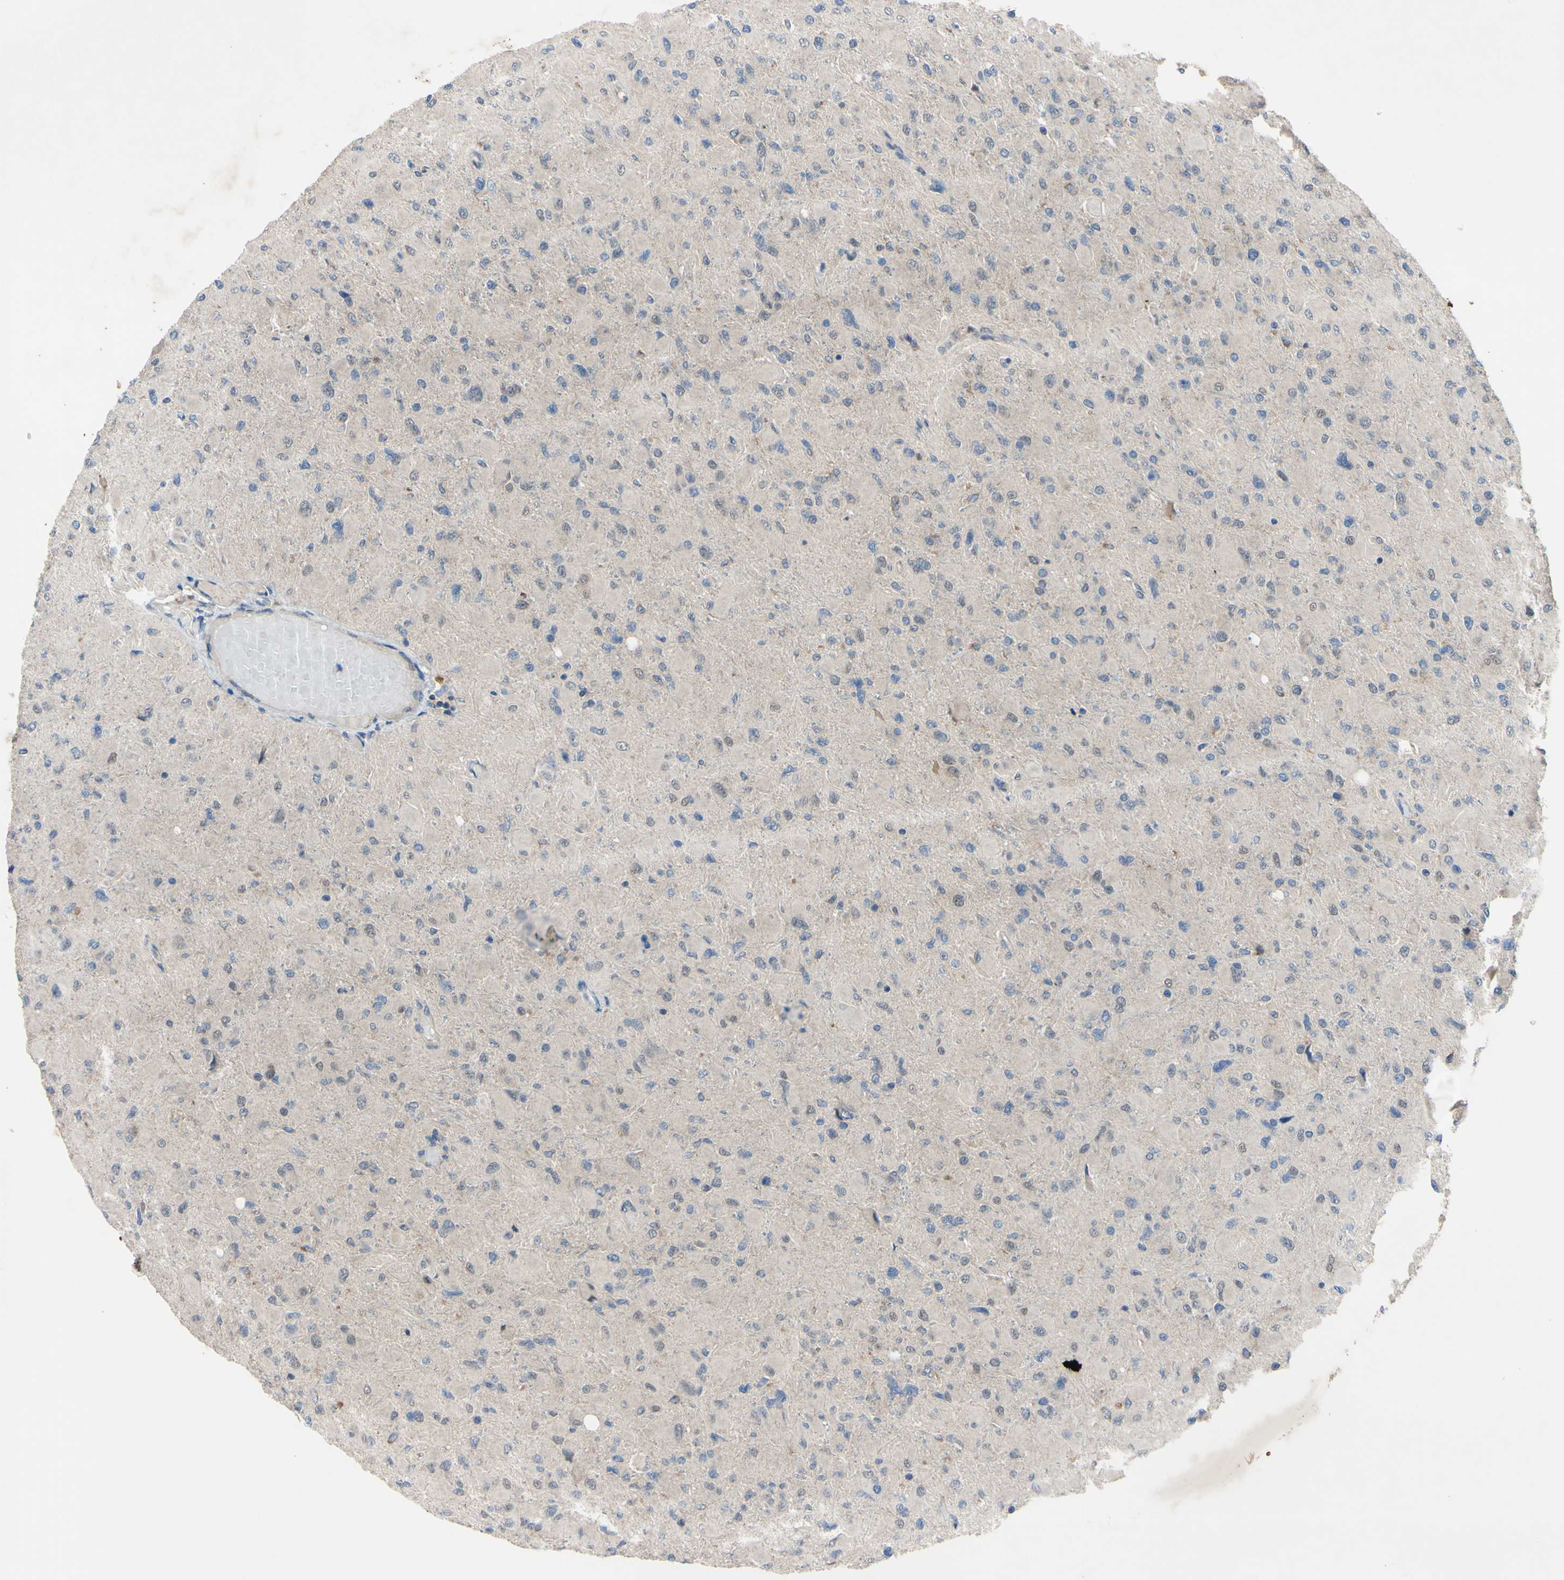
{"staining": {"intensity": "weak", "quantity": "<25%", "location": "cytoplasmic/membranous"}, "tissue": "glioma", "cell_type": "Tumor cells", "image_type": "cancer", "snomed": [{"axis": "morphology", "description": "Glioma, malignant, High grade"}, {"axis": "topography", "description": "Cerebral cortex"}], "caption": "Human glioma stained for a protein using immunohistochemistry (IHC) demonstrates no positivity in tumor cells.", "gene": "HILPDA", "patient": {"sex": "female", "age": 36}}